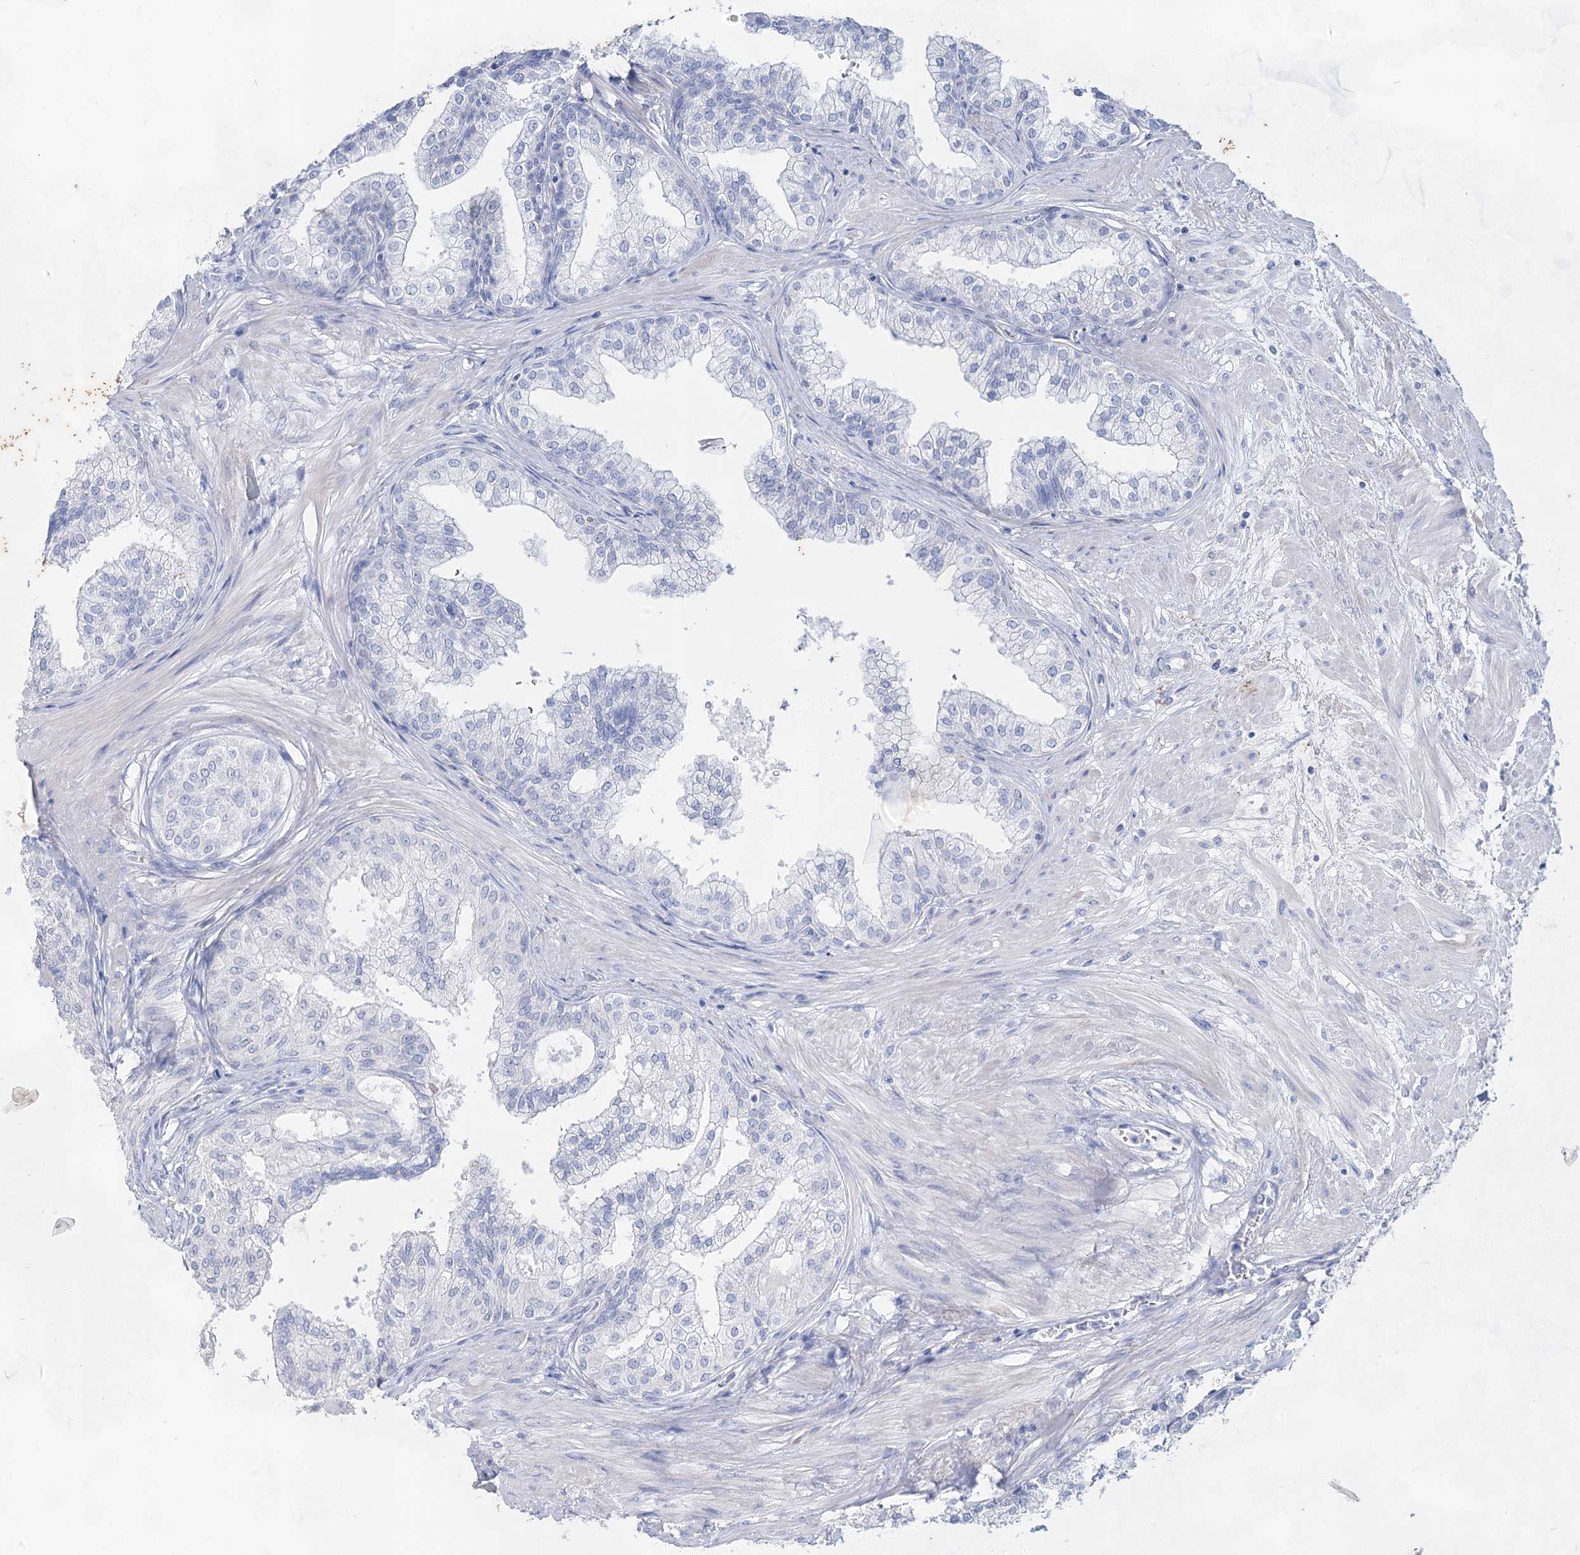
{"staining": {"intensity": "negative", "quantity": "none", "location": "none"}, "tissue": "prostate", "cell_type": "Glandular cells", "image_type": "normal", "snomed": [{"axis": "morphology", "description": "Normal tissue, NOS"}, {"axis": "topography", "description": "Prostate"}], "caption": "Immunohistochemistry (IHC) photomicrograph of benign prostate: human prostate stained with DAB demonstrates no significant protein expression in glandular cells.", "gene": "ACRV1", "patient": {"sex": "male", "age": 60}}